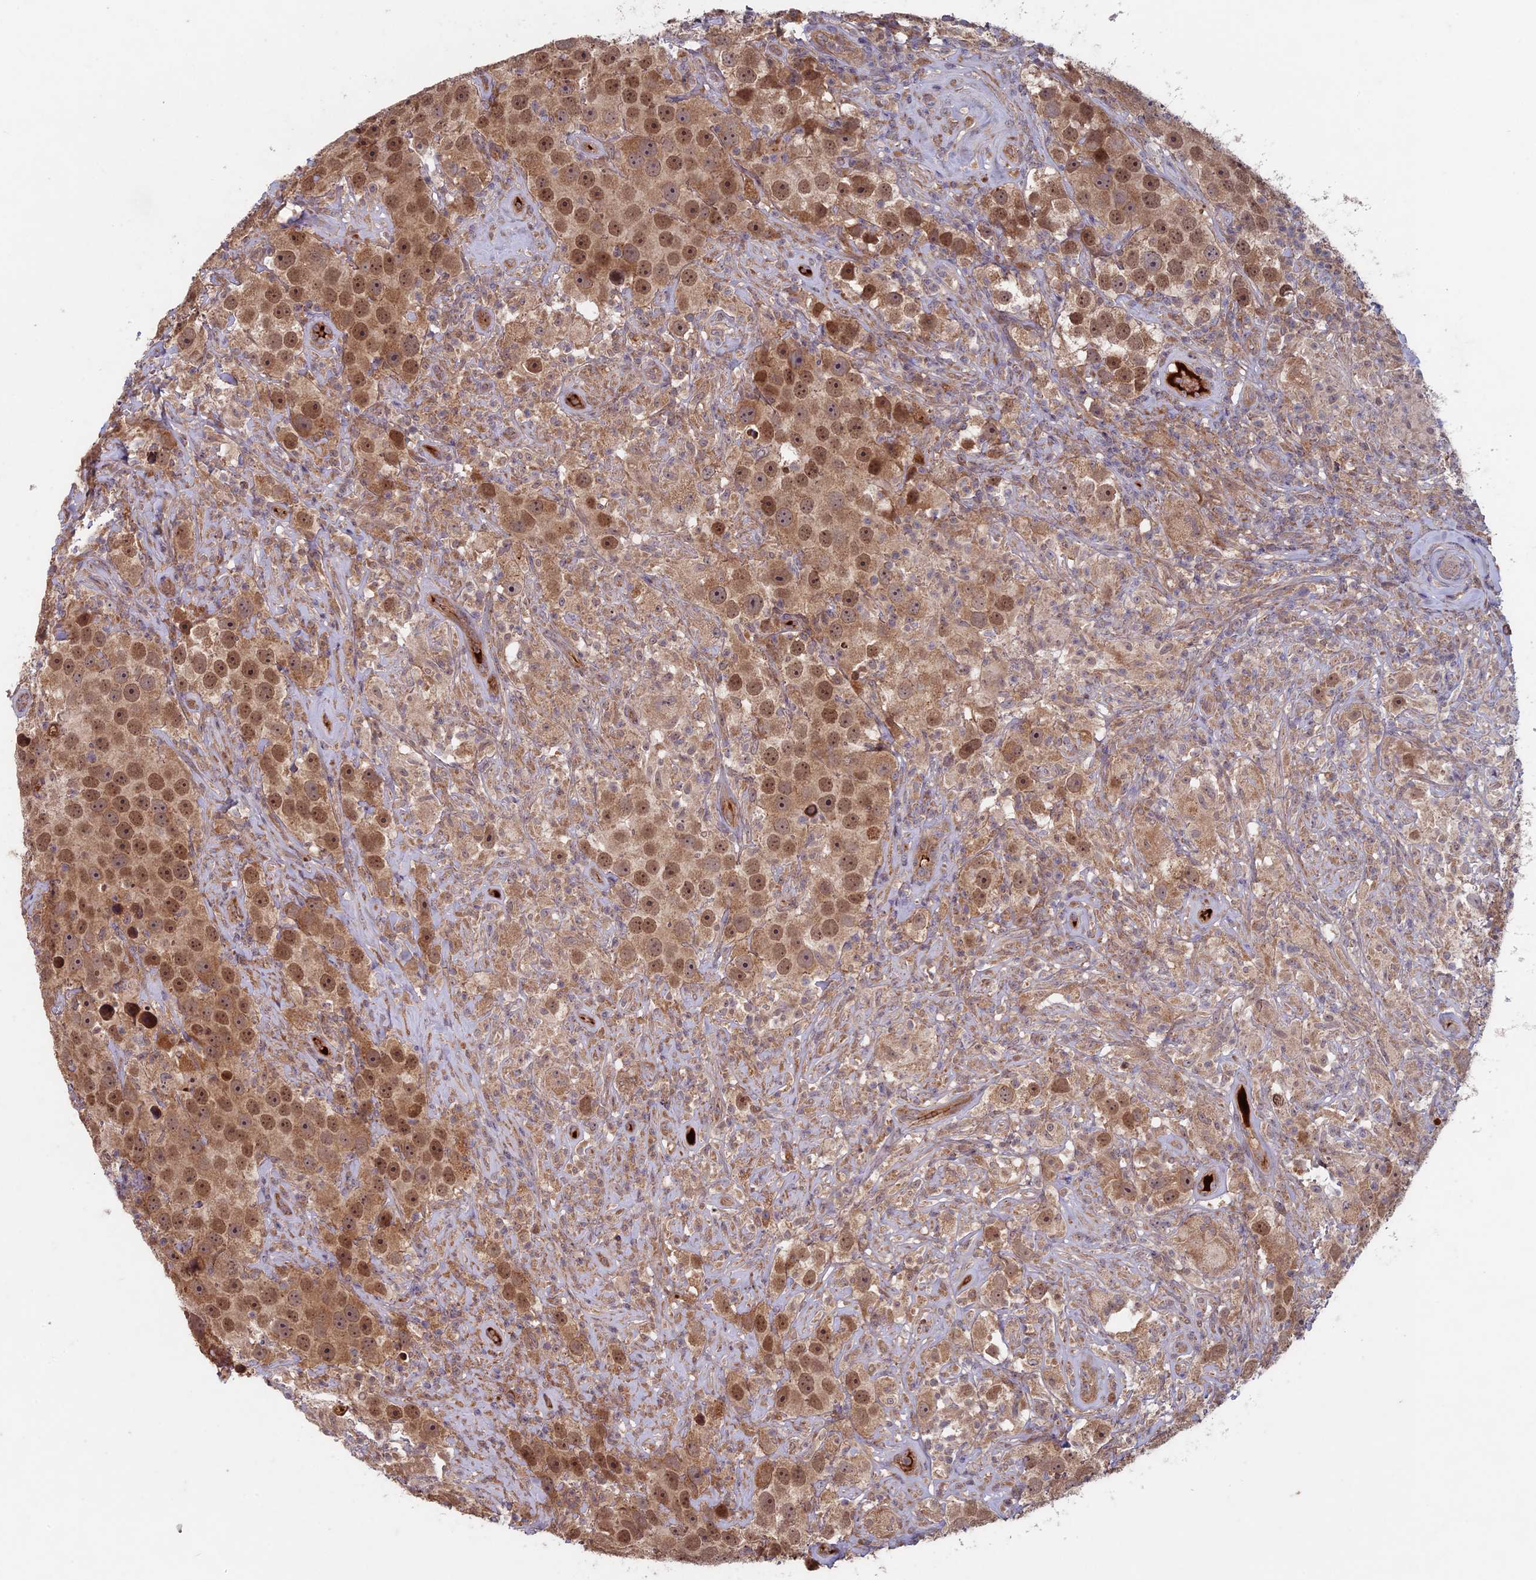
{"staining": {"intensity": "moderate", "quantity": ">75%", "location": "cytoplasmic/membranous,nuclear"}, "tissue": "testis cancer", "cell_type": "Tumor cells", "image_type": "cancer", "snomed": [{"axis": "morphology", "description": "Seminoma, NOS"}, {"axis": "topography", "description": "Testis"}], "caption": "Testis cancer was stained to show a protein in brown. There is medium levels of moderate cytoplasmic/membranous and nuclear staining in about >75% of tumor cells.", "gene": "RCCD1", "patient": {"sex": "male", "age": 49}}